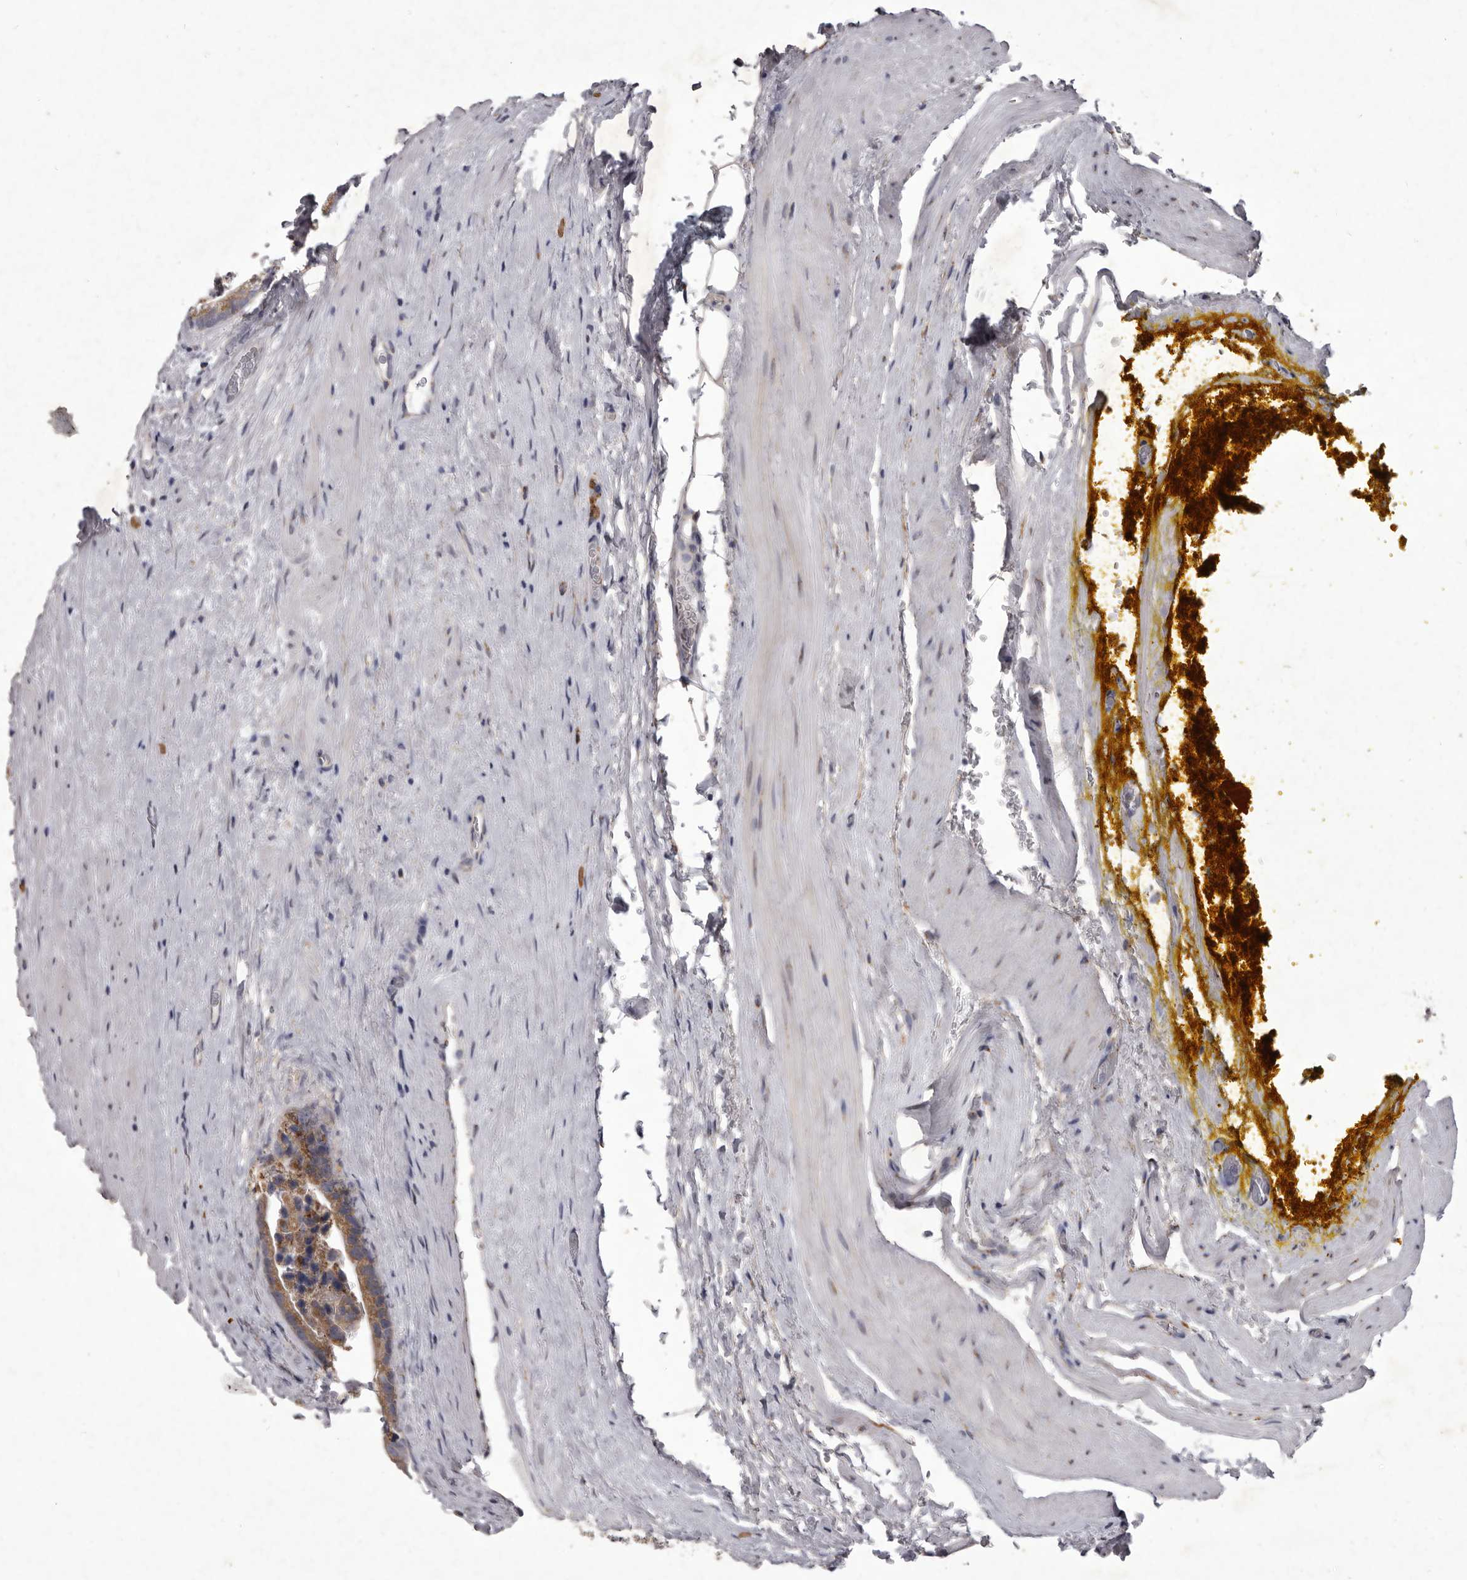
{"staining": {"intensity": "moderate", "quantity": ">75%", "location": "cytoplasmic/membranous"}, "tissue": "prostate cancer", "cell_type": "Tumor cells", "image_type": "cancer", "snomed": [{"axis": "morphology", "description": "Adenocarcinoma, High grade"}, {"axis": "topography", "description": "Prostate"}], "caption": "Brown immunohistochemical staining in human prostate cancer reveals moderate cytoplasmic/membranous staining in approximately >75% of tumor cells. The staining was performed using DAB (3,3'-diaminobenzidine), with brown indicating positive protein expression. Nuclei are stained blue with hematoxylin.", "gene": "P2RX6", "patient": {"sex": "male", "age": 70}}